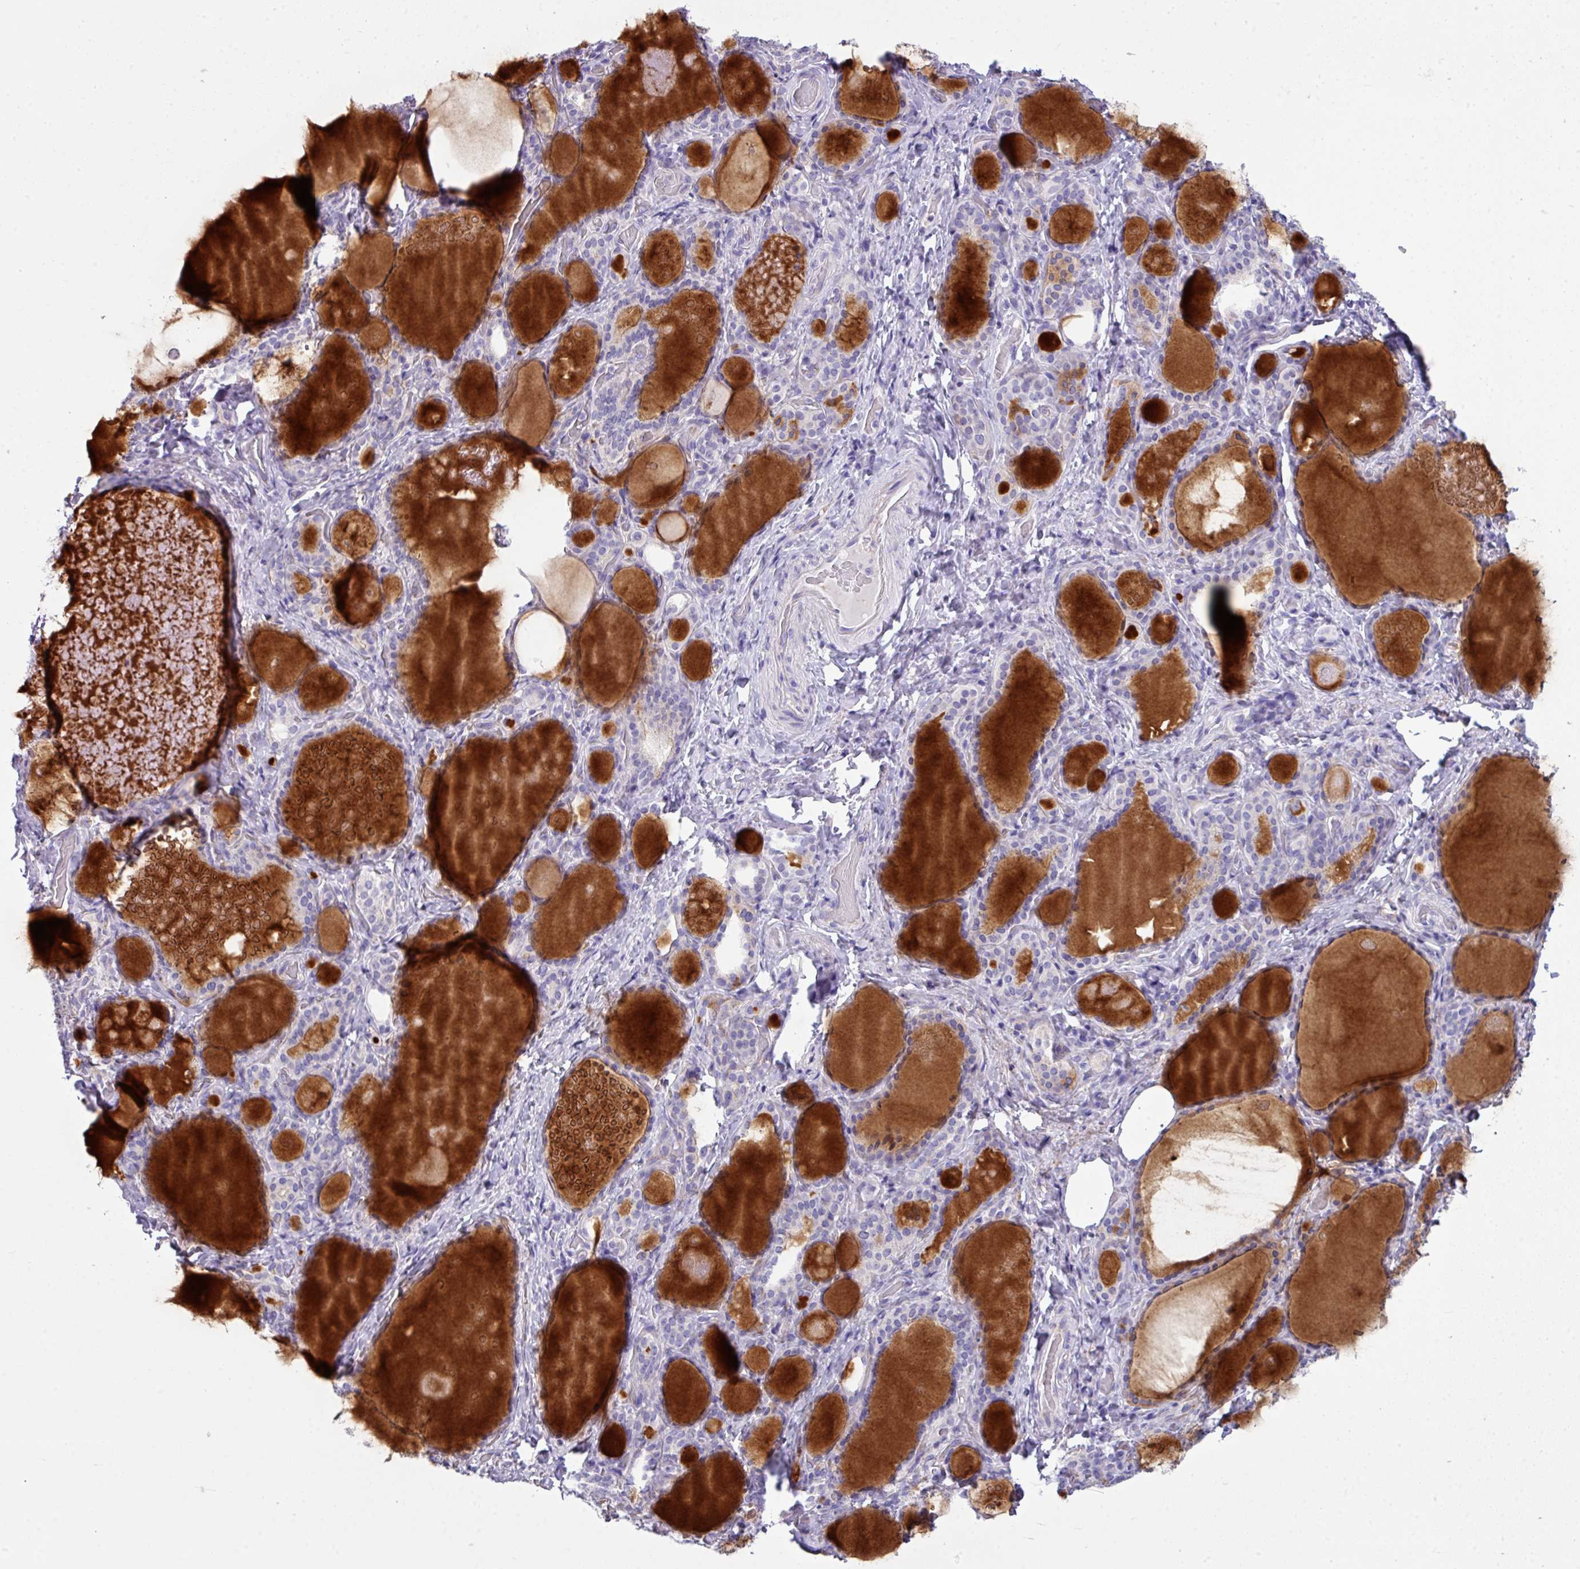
{"staining": {"intensity": "negative", "quantity": "none", "location": "none"}, "tissue": "thyroid gland", "cell_type": "Glandular cells", "image_type": "normal", "snomed": [{"axis": "morphology", "description": "Normal tissue, NOS"}, {"axis": "topography", "description": "Thyroid gland"}], "caption": "Micrograph shows no significant protein positivity in glandular cells of normal thyroid gland.", "gene": "ABCC5", "patient": {"sex": "female", "age": 46}}